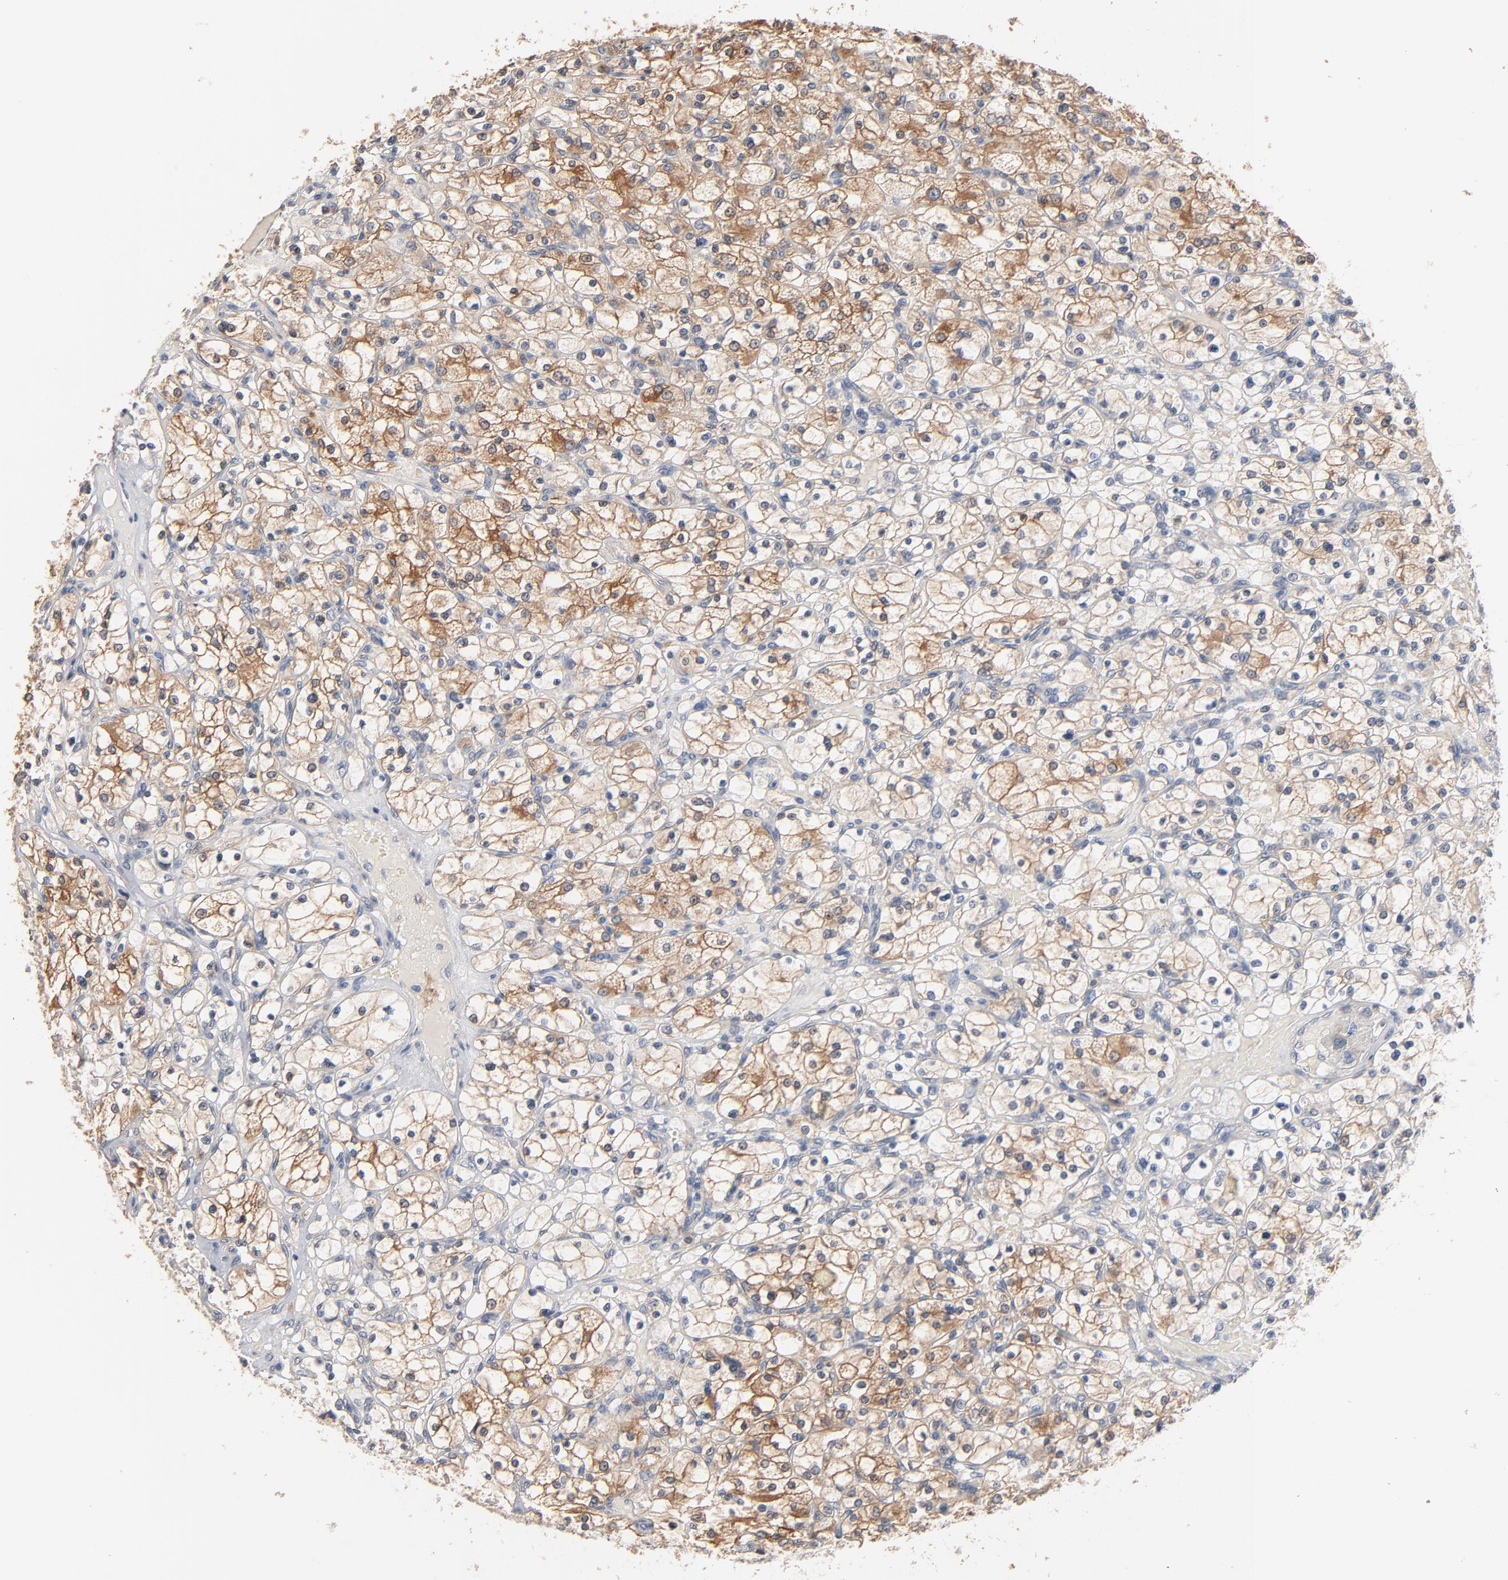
{"staining": {"intensity": "moderate", "quantity": "25%-75%", "location": "cytoplasmic/membranous"}, "tissue": "renal cancer", "cell_type": "Tumor cells", "image_type": "cancer", "snomed": [{"axis": "morphology", "description": "Adenocarcinoma, NOS"}, {"axis": "topography", "description": "Kidney"}], "caption": "Adenocarcinoma (renal) tissue reveals moderate cytoplasmic/membranous expression in approximately 25%-75% of tumor cells (IHC, brightfield microscopy, high magnification).", "gene": "ZDHHC8", "patient": {"sex": "female", "age": 83}}